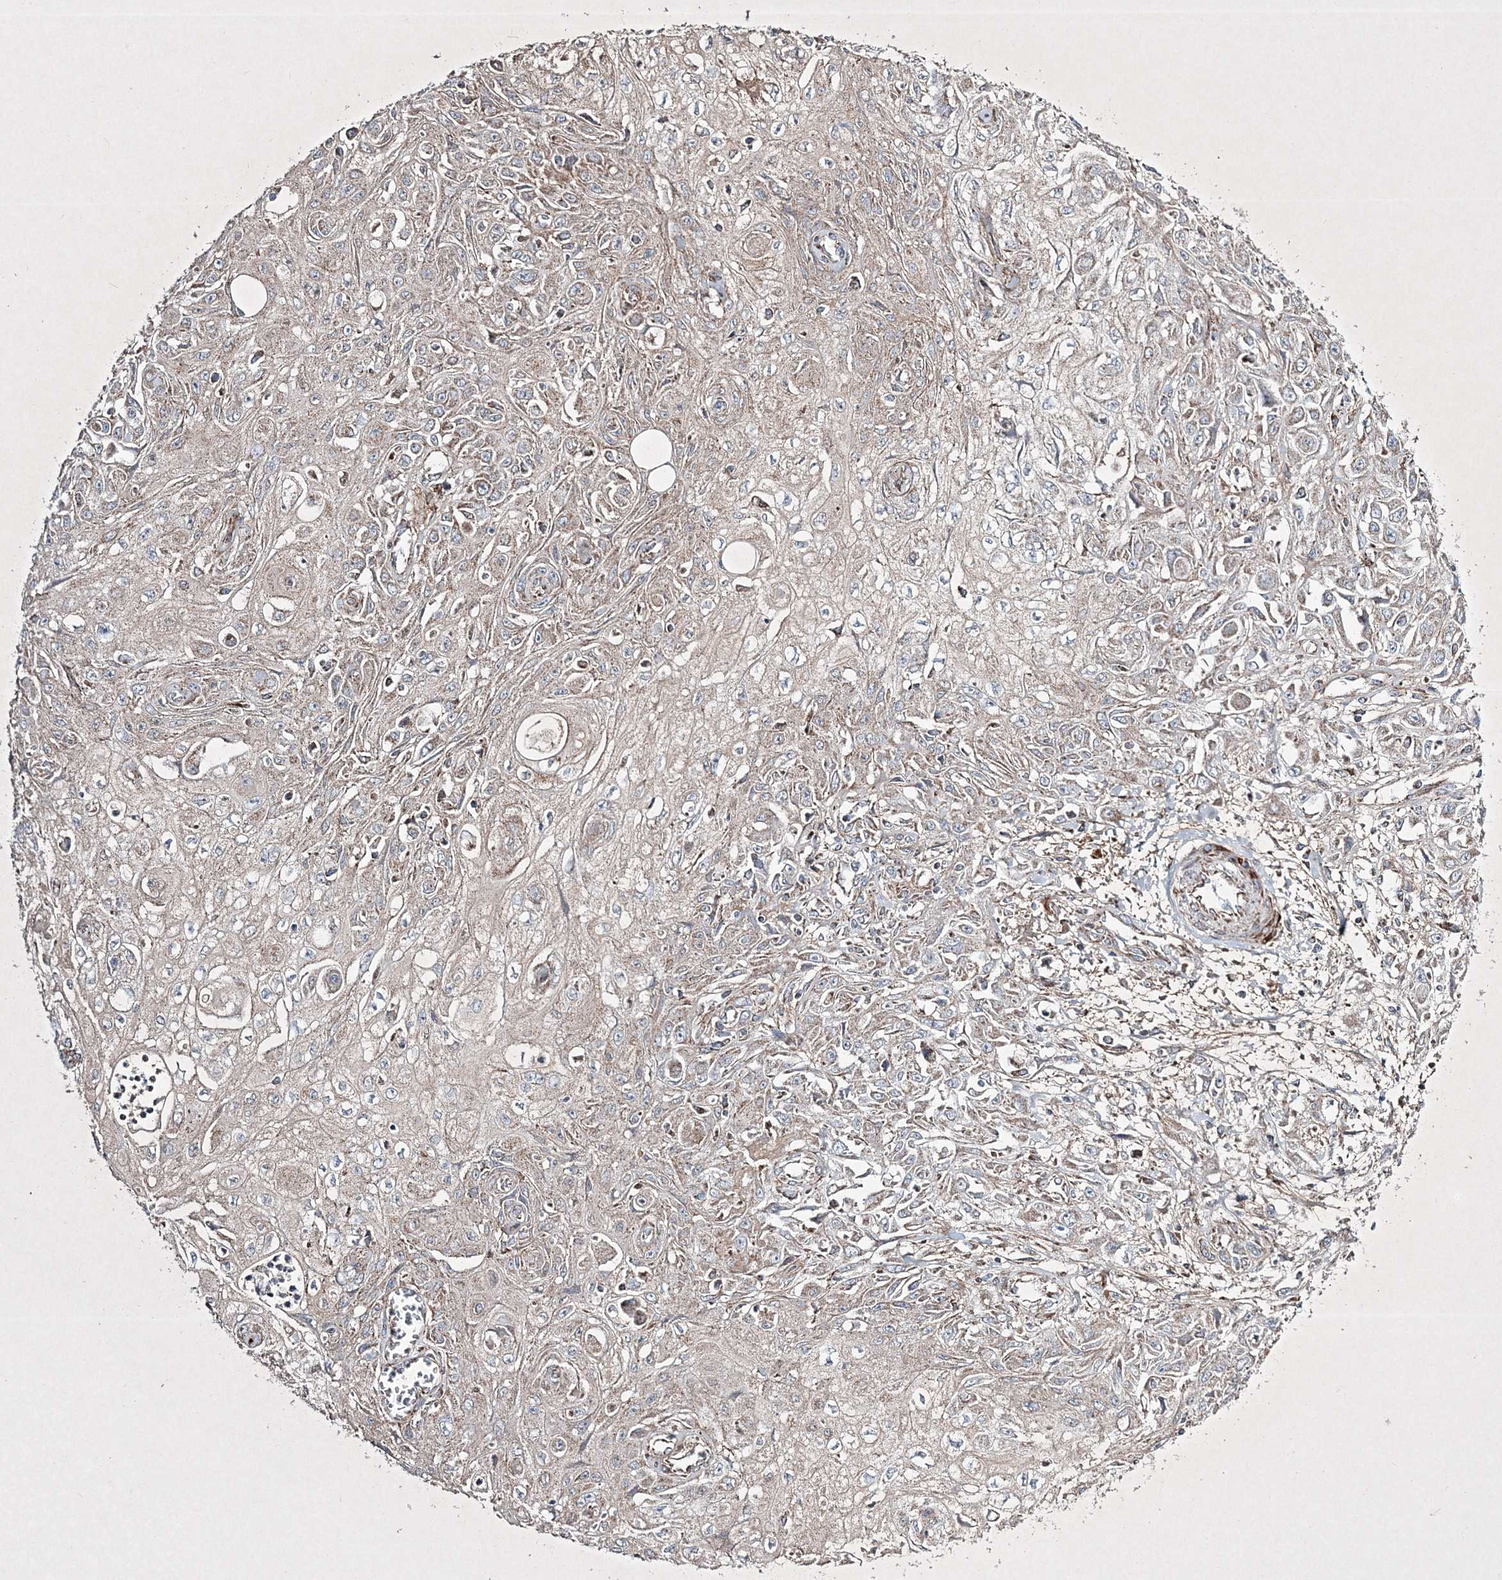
{"staining": {"intensity": "weak", "quantity": ">75%", "location": "cytoplasmic/membranous"}, "tissue": "skin cancer", "cell_type": "Tumor cells", "image_type": "cancer", "snomed": [{"axis": "morphology", "description": "Squamous cell carcinoma, NOS"}, {"axis": "morphology", "description": "Squamous cell carcinoma, metastatic, NOS"}, {"axis": "topography", "description": "Skin"}, {"axis": "topography", "description": "Lymph node"}], "caption": "An image of skin cancer stained for a protein exhibits weak cytoplasmic/membranous brown staining in tumor cells.", "gene": "RICTOR", "patient": {"sex": "male", "age": 75}}